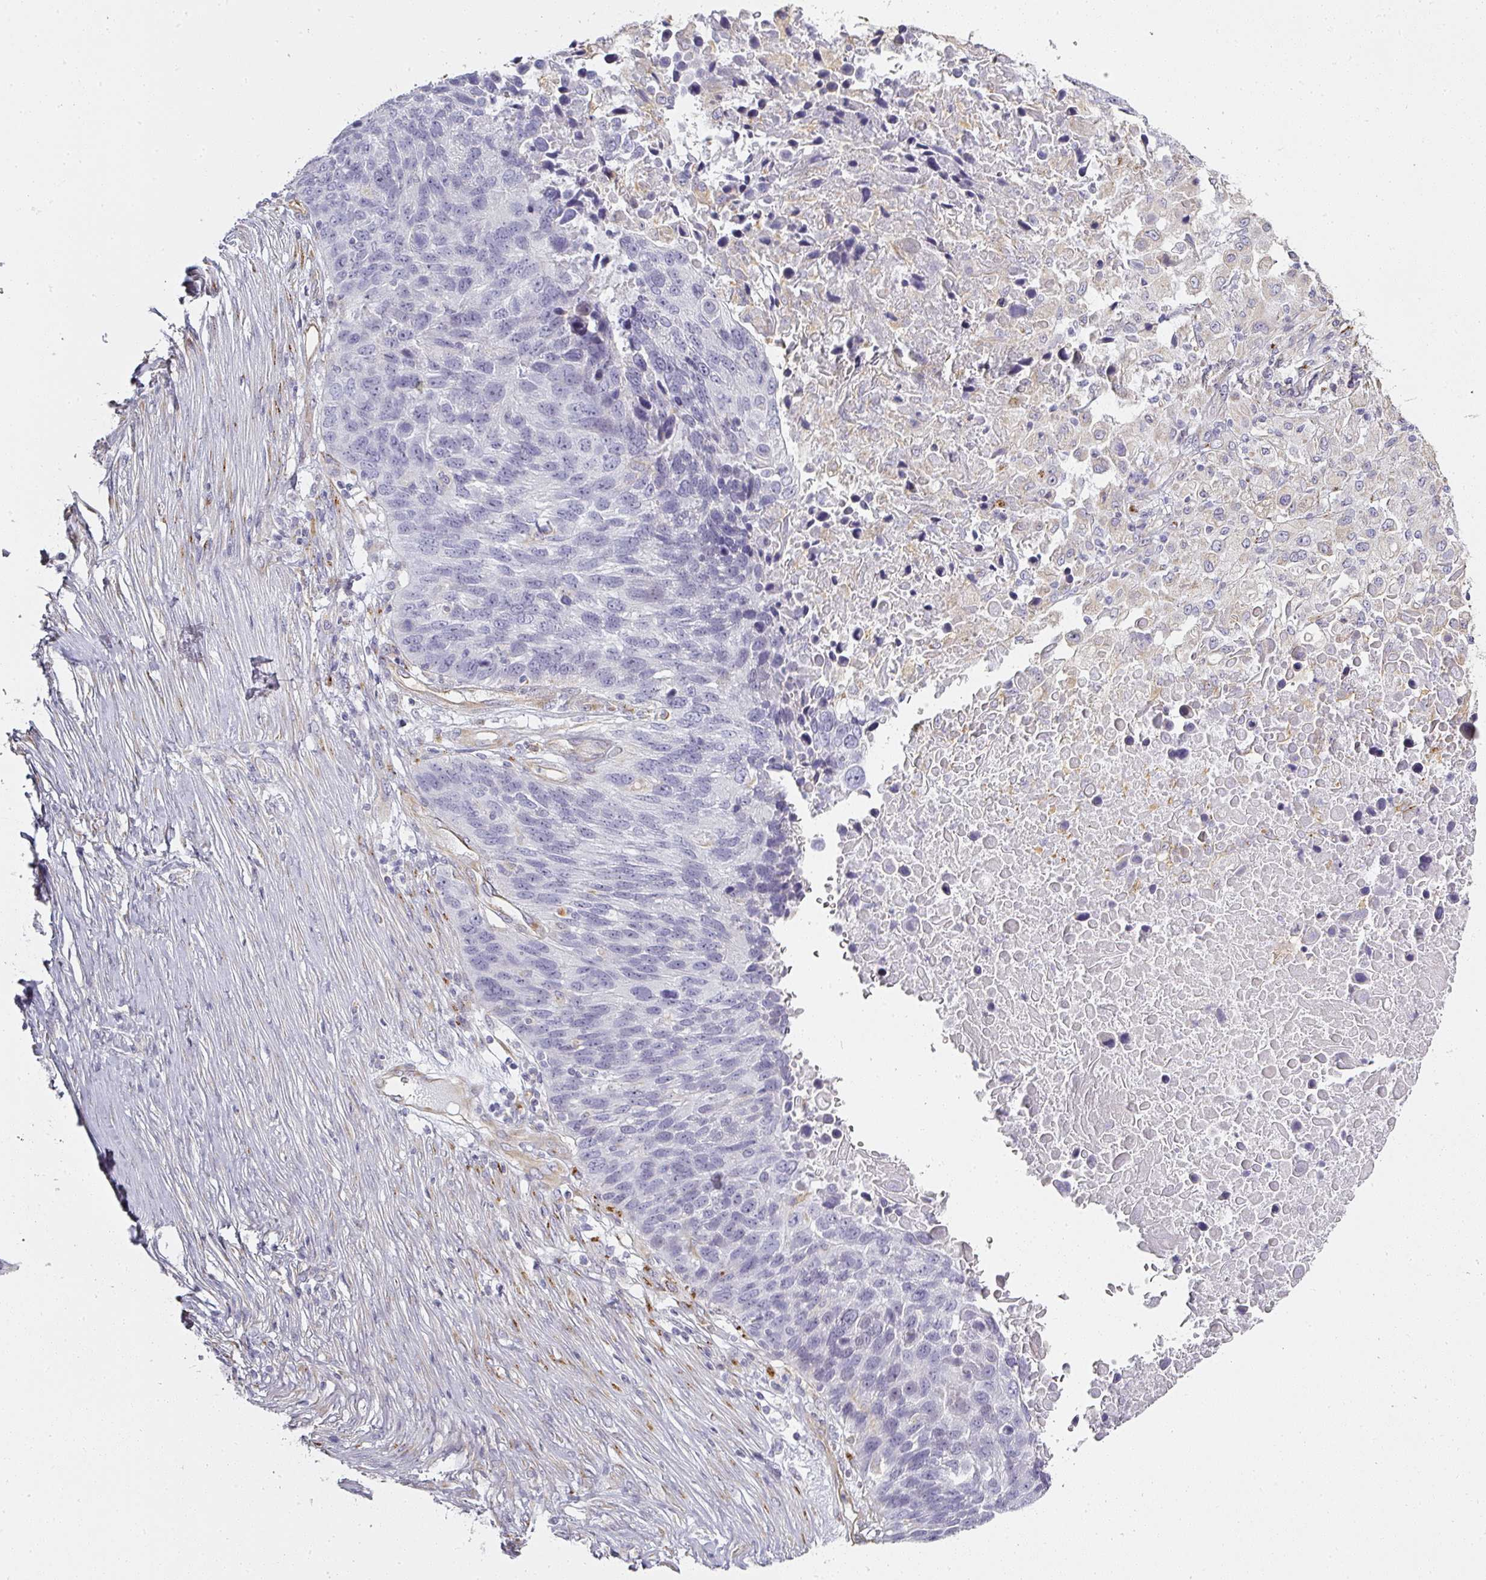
{"staining": {"intensity": "negative", "quantity": "none", "location": "none"}, "tissue": "lung cancer", "cell_type": "Tumor cells", "image_type": "cancer", "snomed": [{"axis": "morphology", "description": "Normal tissue, NOS"}, {"axis": "morphology", "description": "Squamous cell carcinoma, NOS"}, {"axis": "topography", "description": "Lymph node"}, {"axis": "topography", "description": "Lung"}], "caption": "Immunohistochemical staining of human lung cancer reveals no significant staining in tumor cells.", "gene": "ATP8B2", "patient": {"sex": "male", "age": 66}}